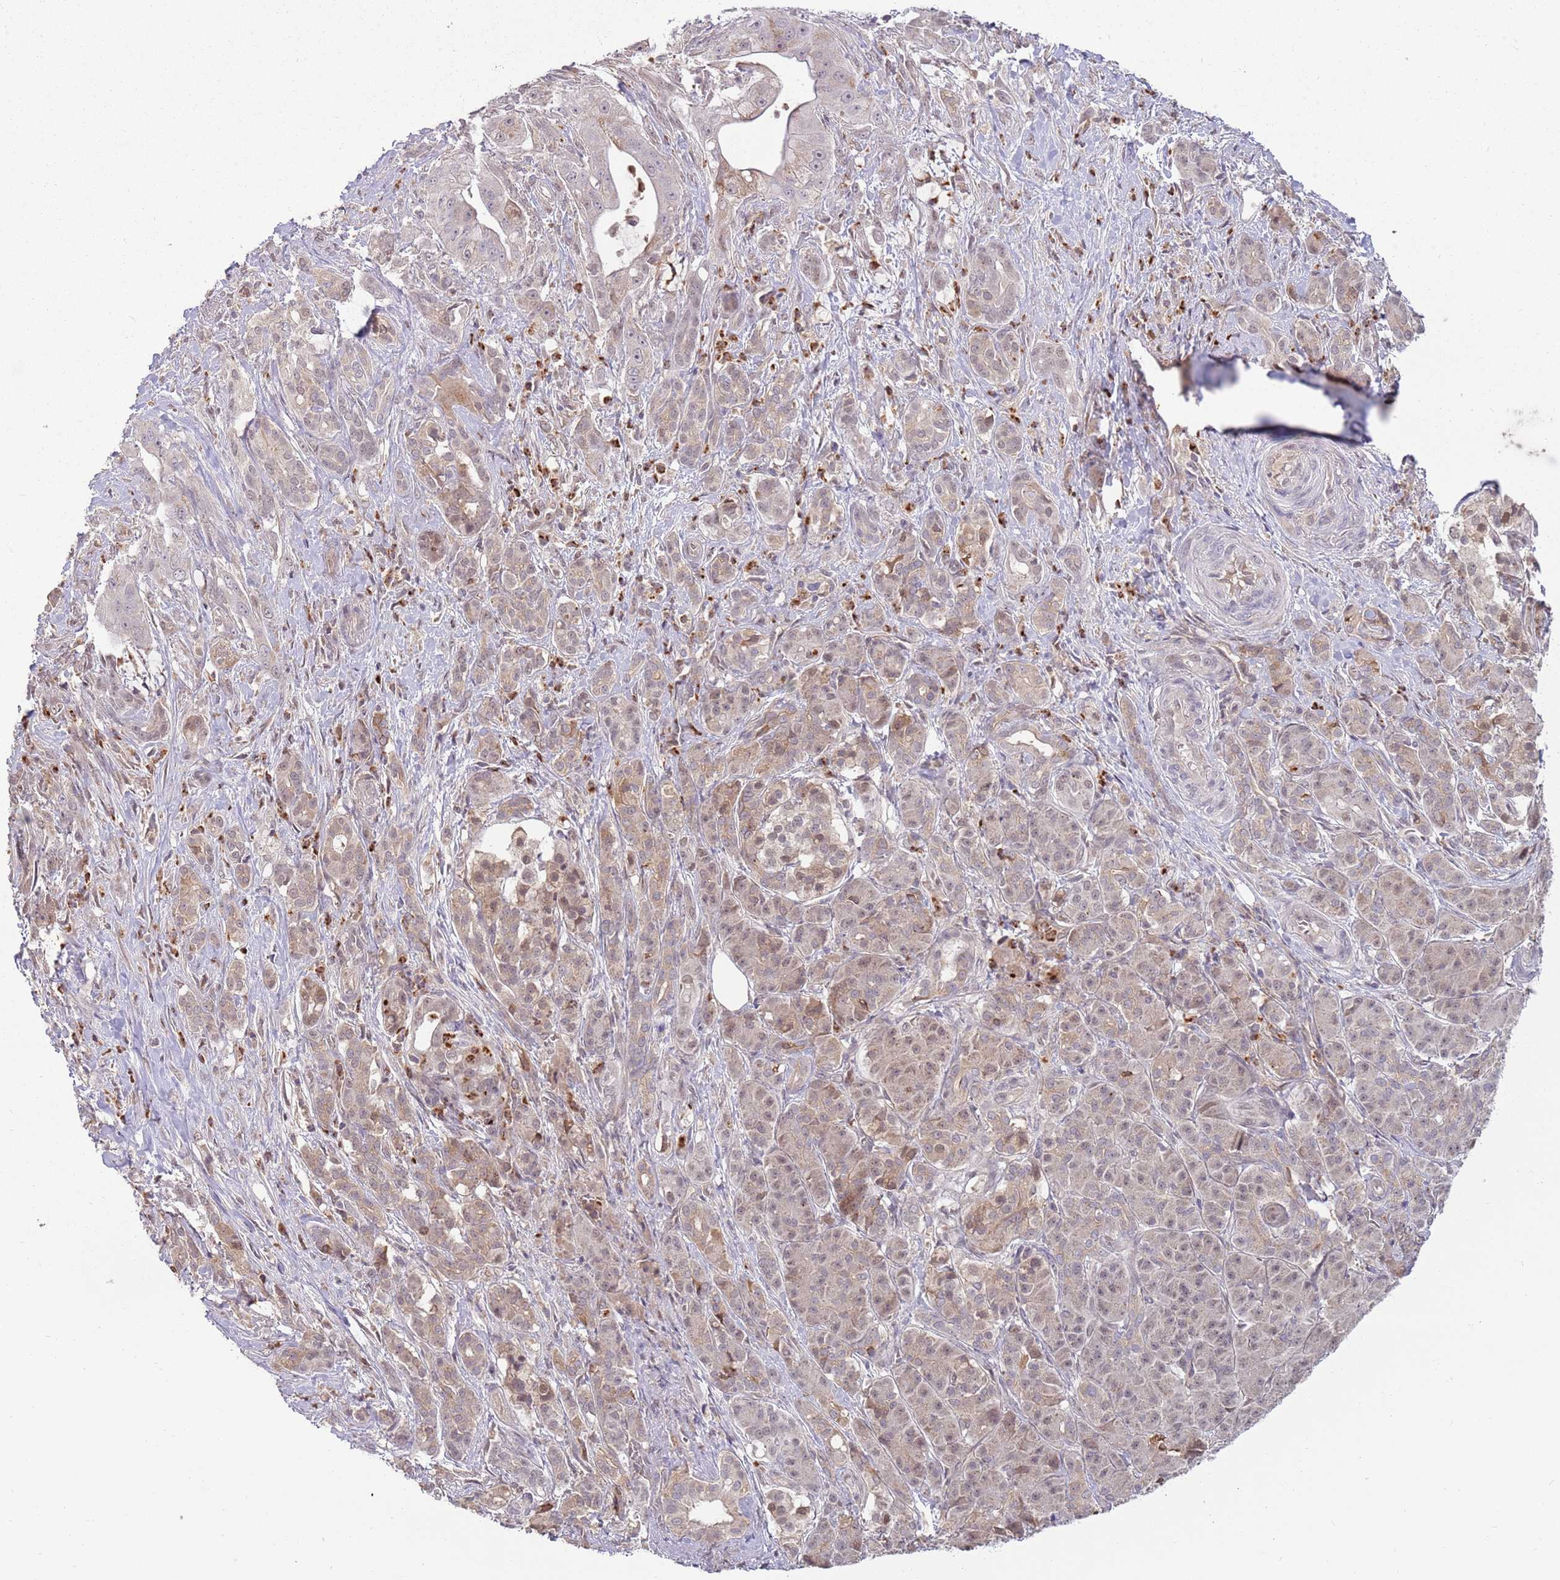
{"staining": {"intensity": "weak", "quantity": "25%-75%", "location": "cytoplasmic/membranous,nuclear"}, "tissue": "pancreatic cancer", "cell_type": "Tumor cells", "image_type": "cancer", "snomed": [{"axis": "morphology", "description": "Adenocarcinoma, NOS"}, {"axis": "topography", "description": "Pancreas"}], "caption": "DAB (3,3'-diaminobenzidine) immunohistochemical staining of pancreatic cancer (adenocarcinoma) reveals weak cytoplasmic/membranous and nuclear protein staining in approximately 25%-75% of tumor cells.", "gene": "NBPF6", "patient": {"sex": "male", "age": 57}}